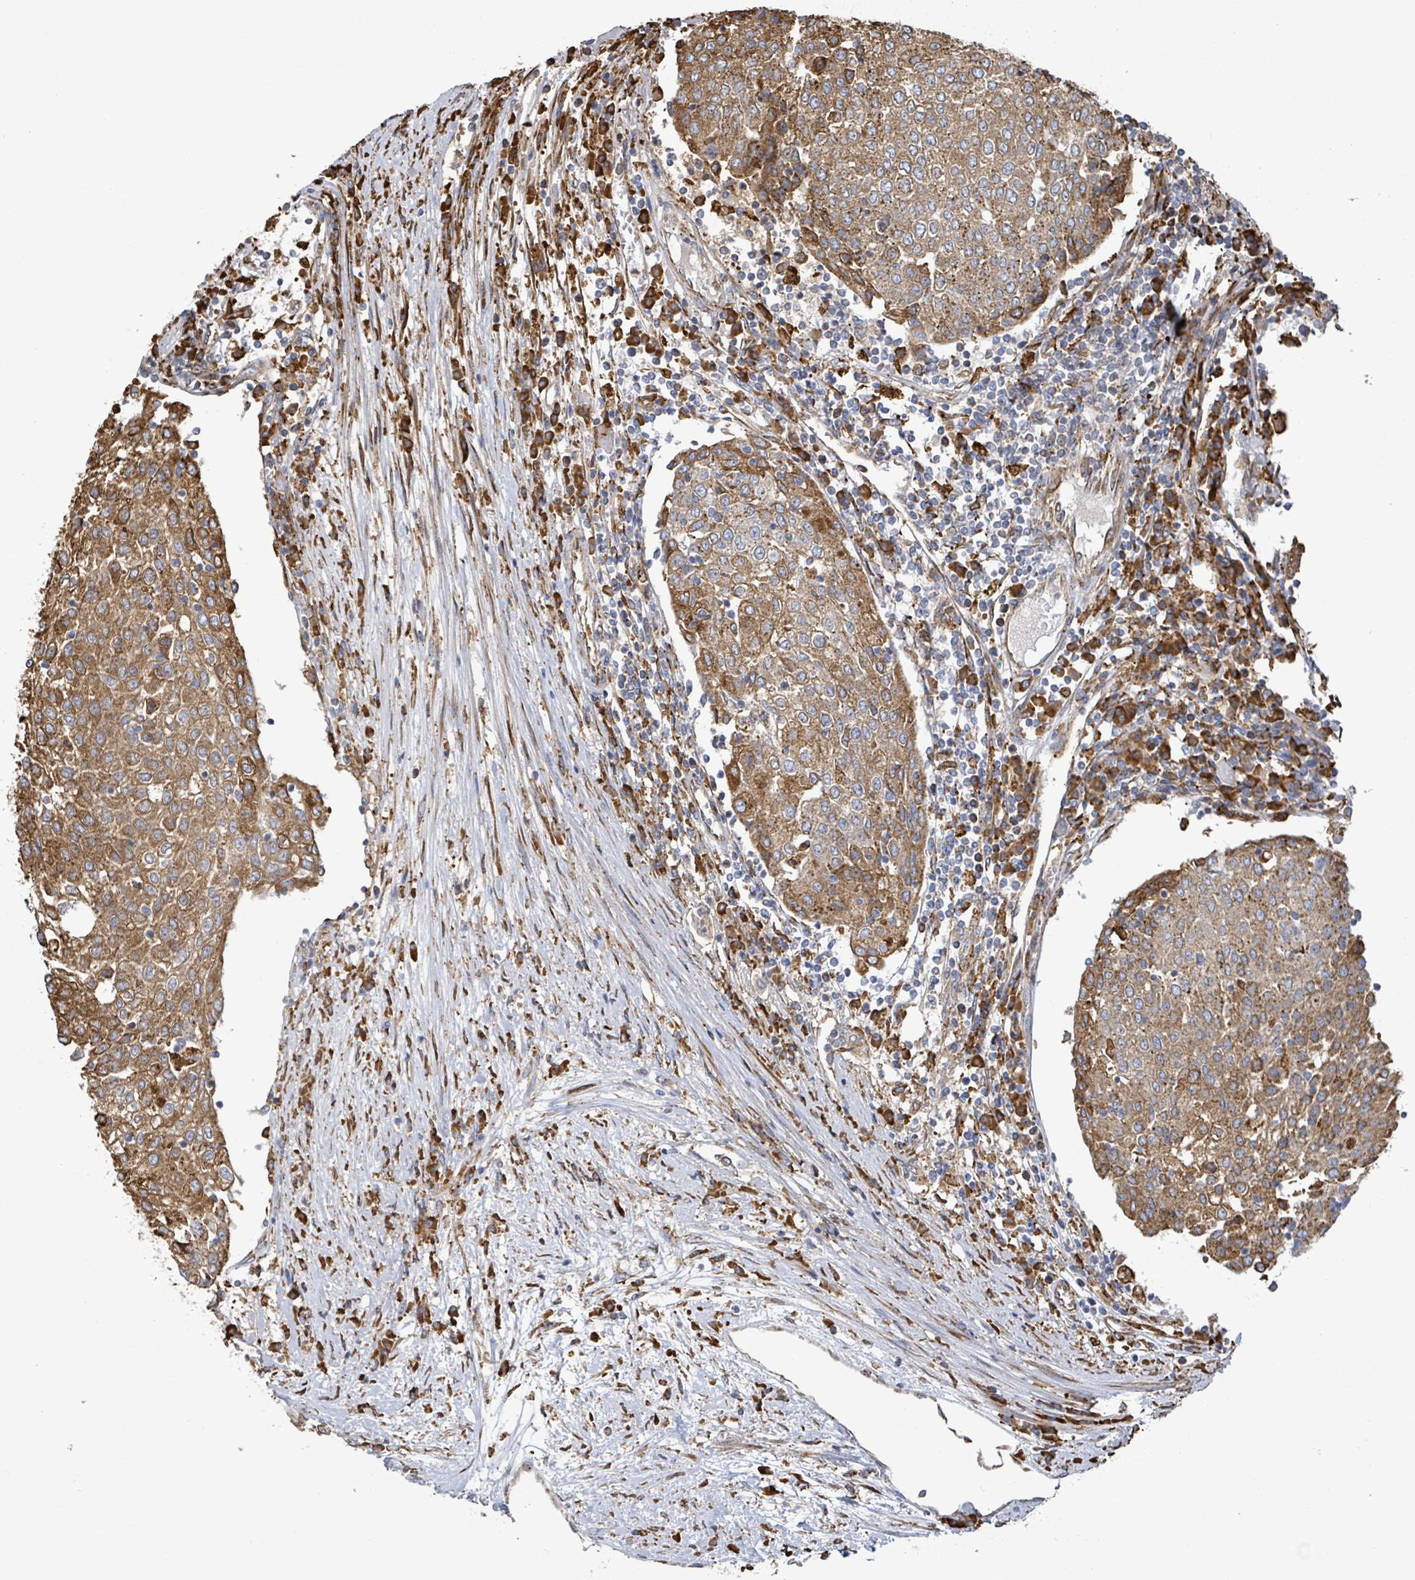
{"staining": {"intensity": "moderate", "quantity": ">75%", "location": "cytoplasmic/membranous"}, "tissue": "urothelial cancer", "cell_type": "Tumor cells", "image_type": "cancer", "snomed": [{"axis": "morphology", "description": "Urothelial carcinoma, High grade"}, {"axis": "topography", "description": "Urinary bladder"}], "caption": "DAB immunohistochemical staining of human urothelial carcinoma (high-grade) demonstrates moderate cytoplasmic/membranous protein expression in about >75% of tumor cells.", "gene": "RFPL4A", "patient": {"sex": "female", "age": 85}}